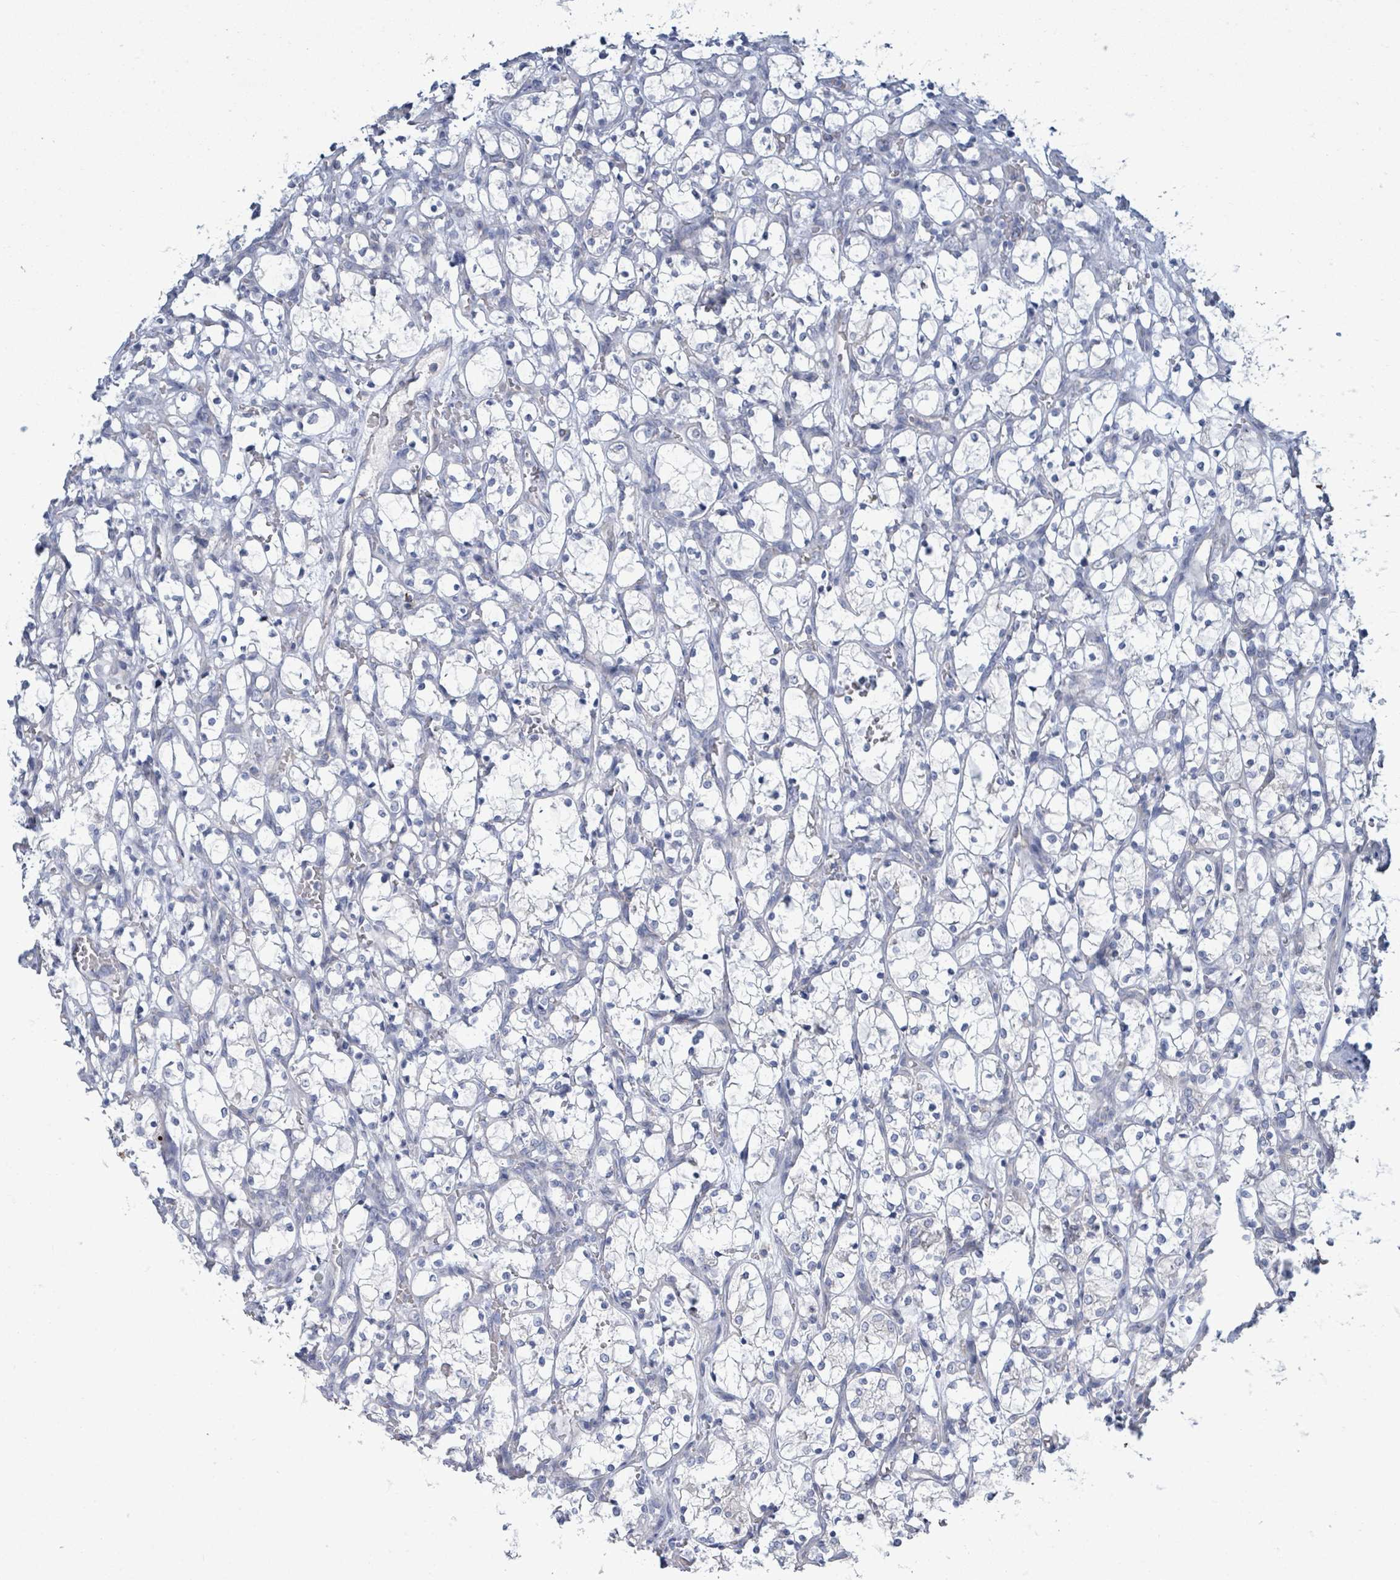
{"staining": {"intensity": "negative", "quantity": "none", "location": "none"}, "tissue": "renal cancer", "cell_type": "Tumor cells", "image_type": "cancer", "snomed": [{"axis": "morphology", "description": "Adenocarcinoma, NOS"}, {"axis": "topography", "description": "Kidney"}], "caption": "High power microscopy photomicrograph of an immunohistochemistry (IHC) micrograph of renal cancer (adenocarcinoma), revealing no significant positivity in tumor cells.", "gene": "SIRPB1", "patient": {"sex": "female", "age": 69}}